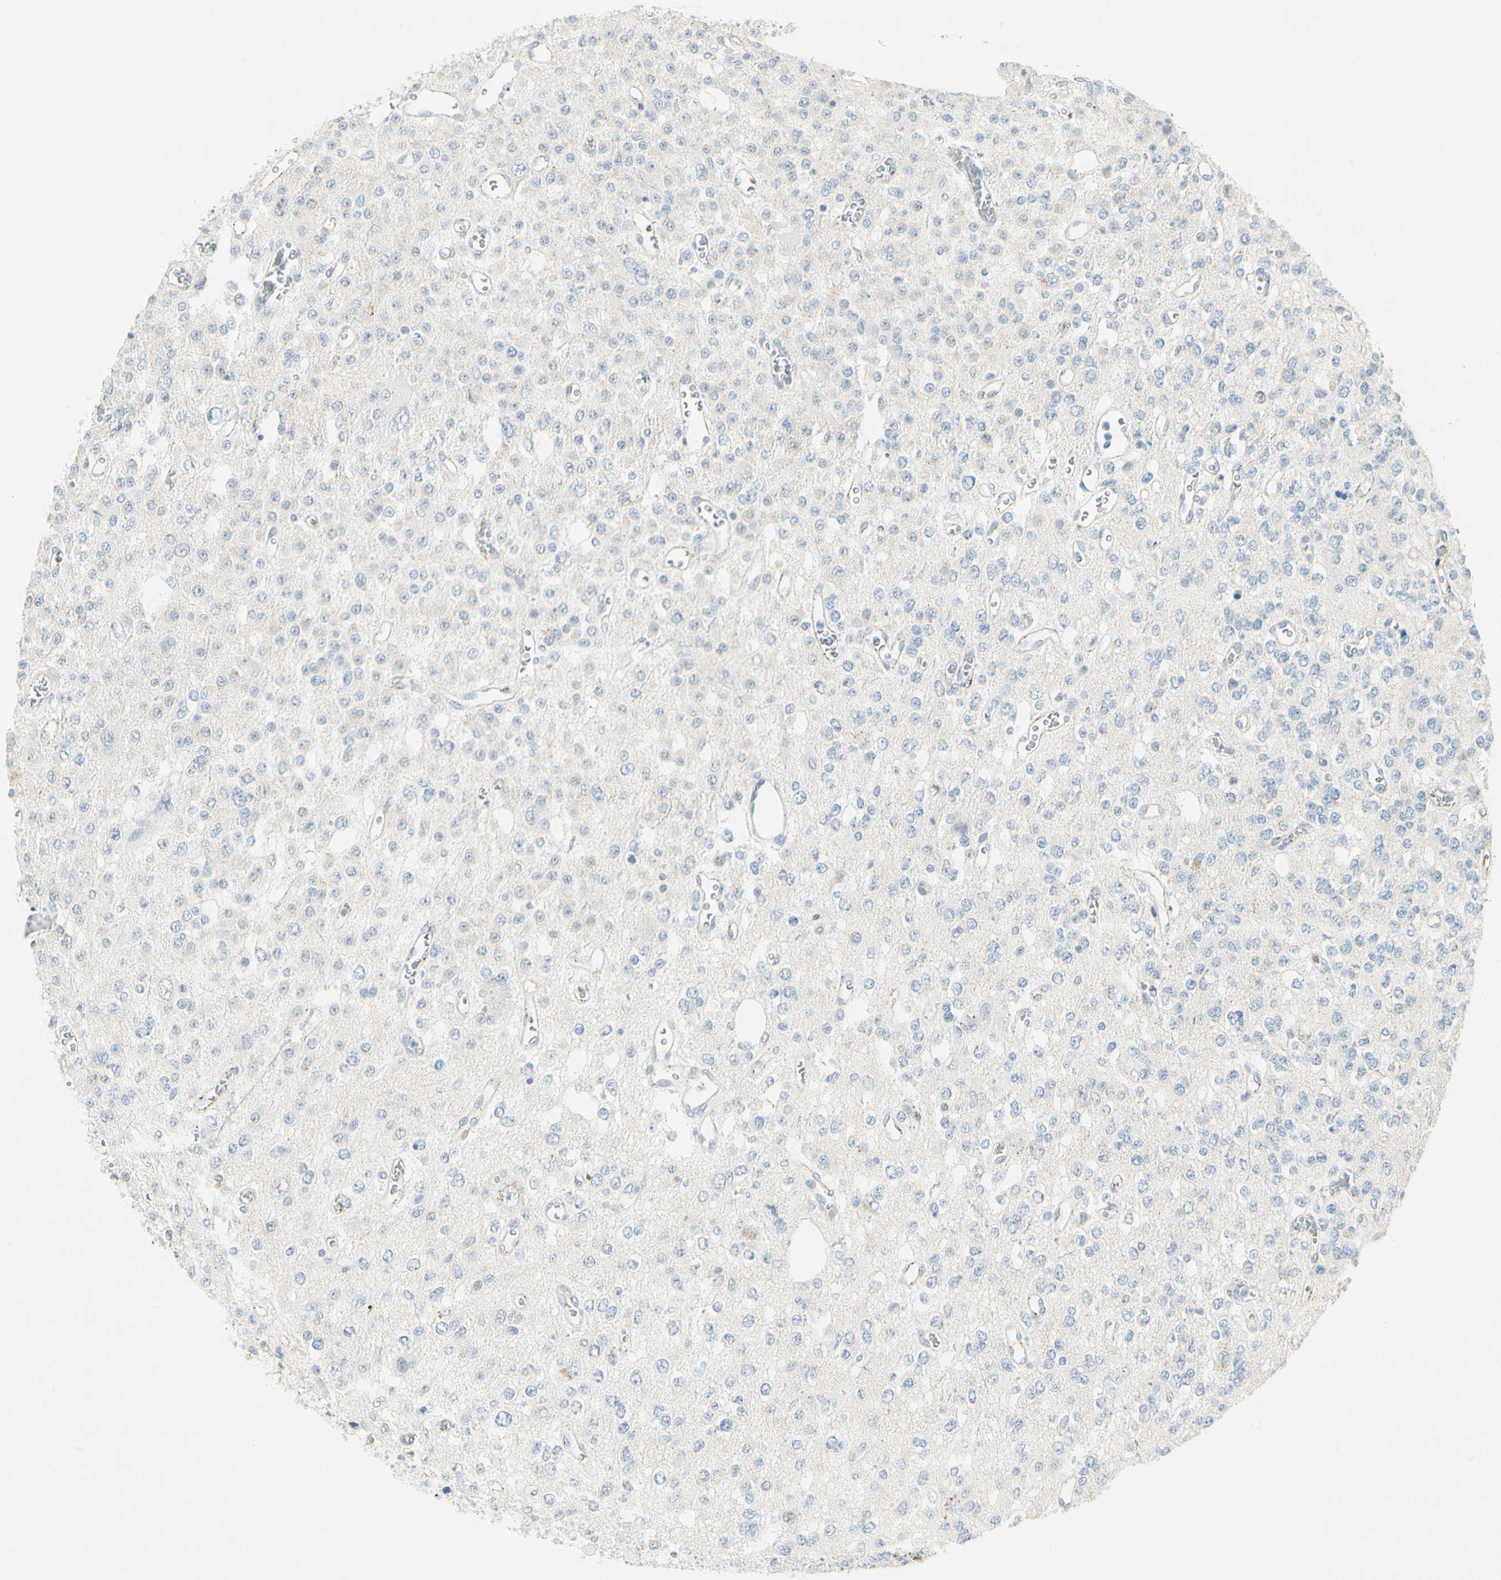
{"staining": {"intensity": "negative", "quantity": "none", "location": "none"}, "tissue": "glioma", "cell_type": "Tumor cells", "image_type": "cancer", "snomed": [{"axis": "morphology", "description": "Glioma, malignant, Low grade"}, {"axis": "topography", "description": "Brain"}], "caption": "Protein analysis of glioma exhibits no significant expression in tumor cells.", "gene": "VPS9D1", "patient": {"sex": "male", "age": 38}}